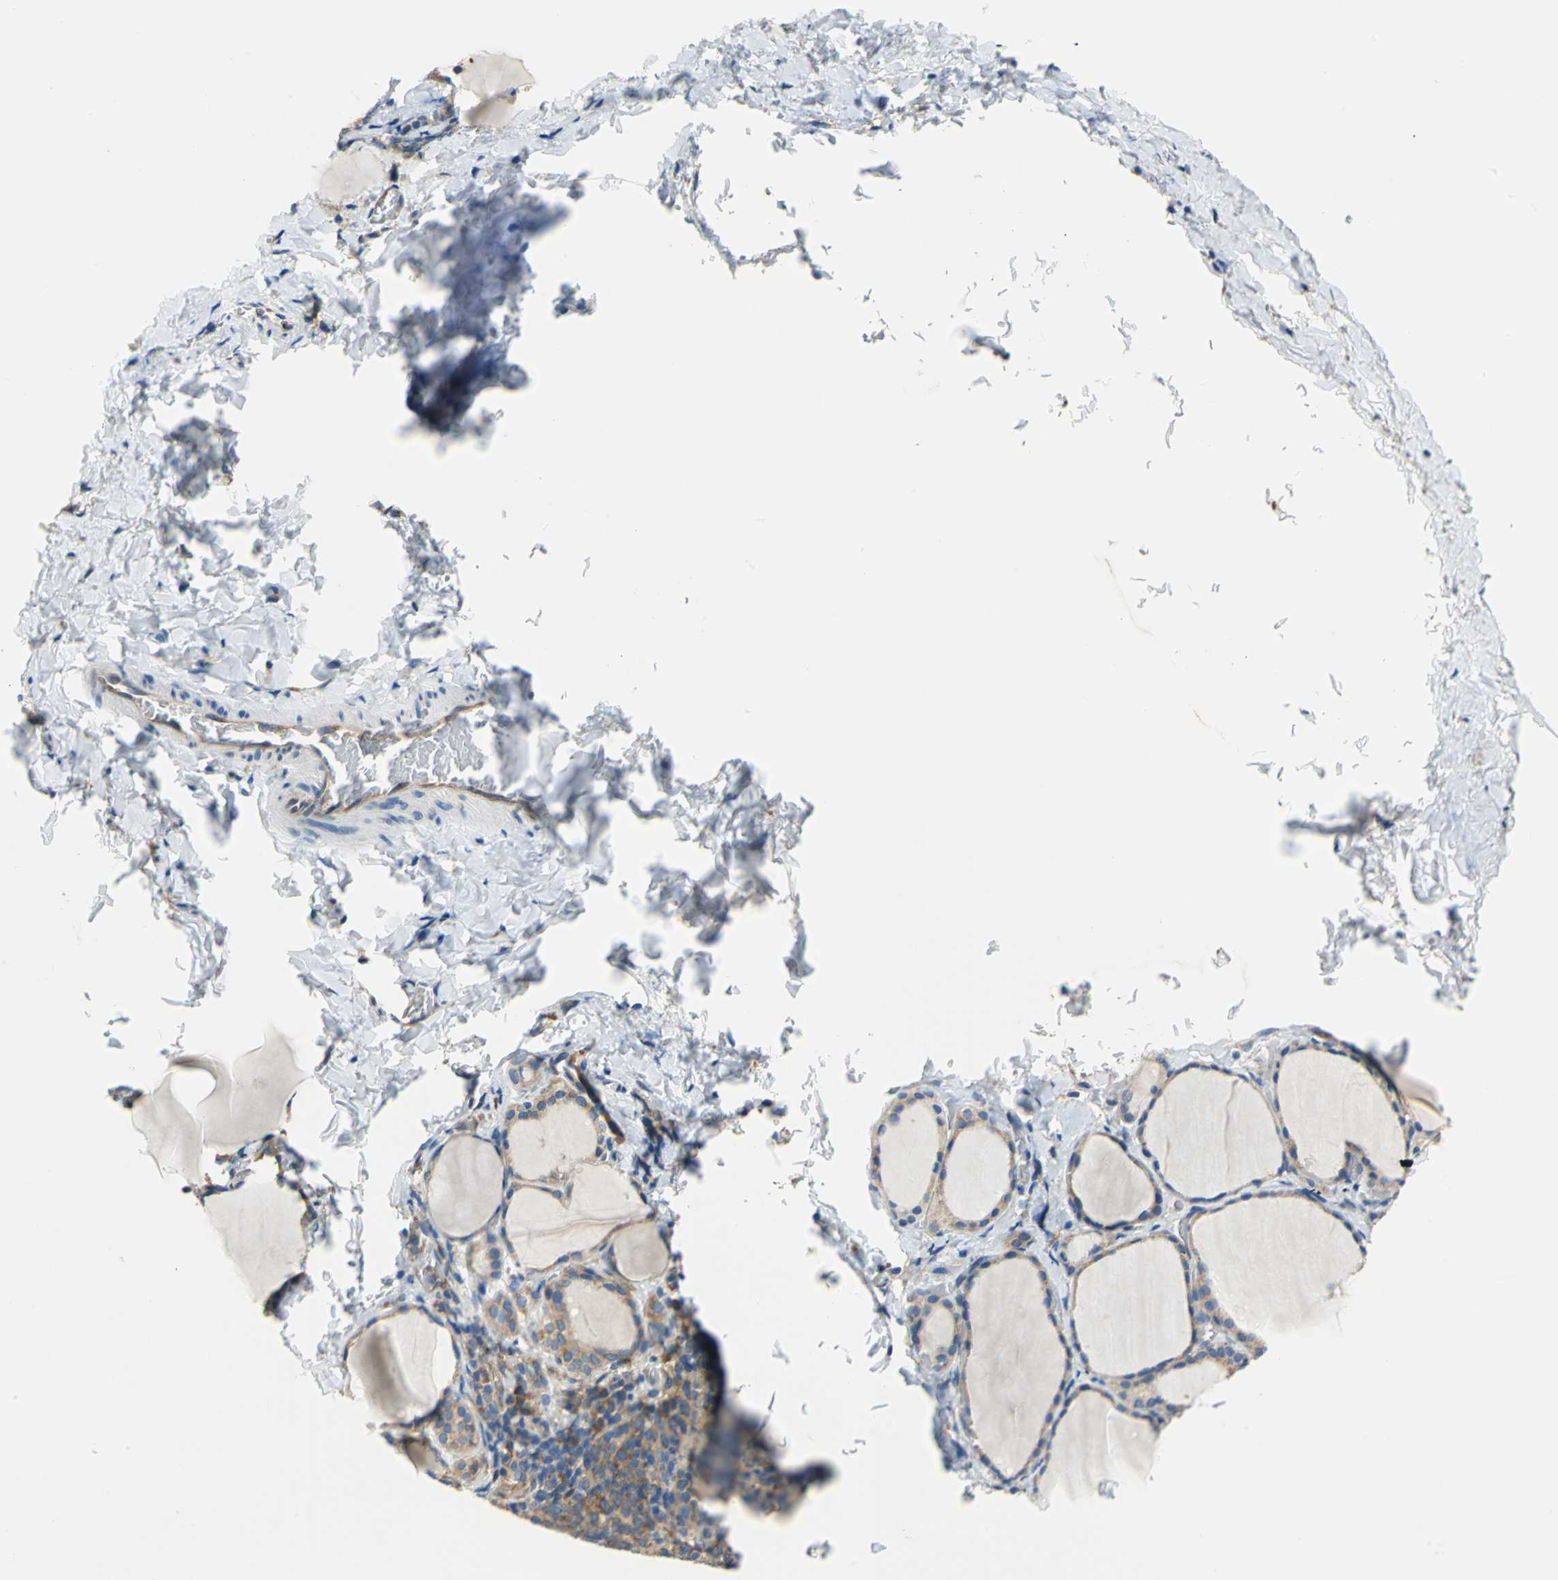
{"staining": {"intensity": "moderate", "quantity": ">75%", "location": "cytoplasmic/membranous"}, "tissue": "thyroid gland", "cell_type": "Glandular cells", "image_type": "normal", "snomed": [{"axis": "morphology", "description": "Normal tissue, NOS"}, {"axis": "morphology", "description": "Papillary adenocarcinoma, NOS"}, {"axis": "topography", "description": "Thyroid gland"}], "caption": "Immunohistochemical staining of benign human thyroid gland shows moderate cytoplasmic/membranous protein expression in approximately >75% of glandular cells.", "gene": "TRIM25", "patient": {"sex": "female", "age": 30}}